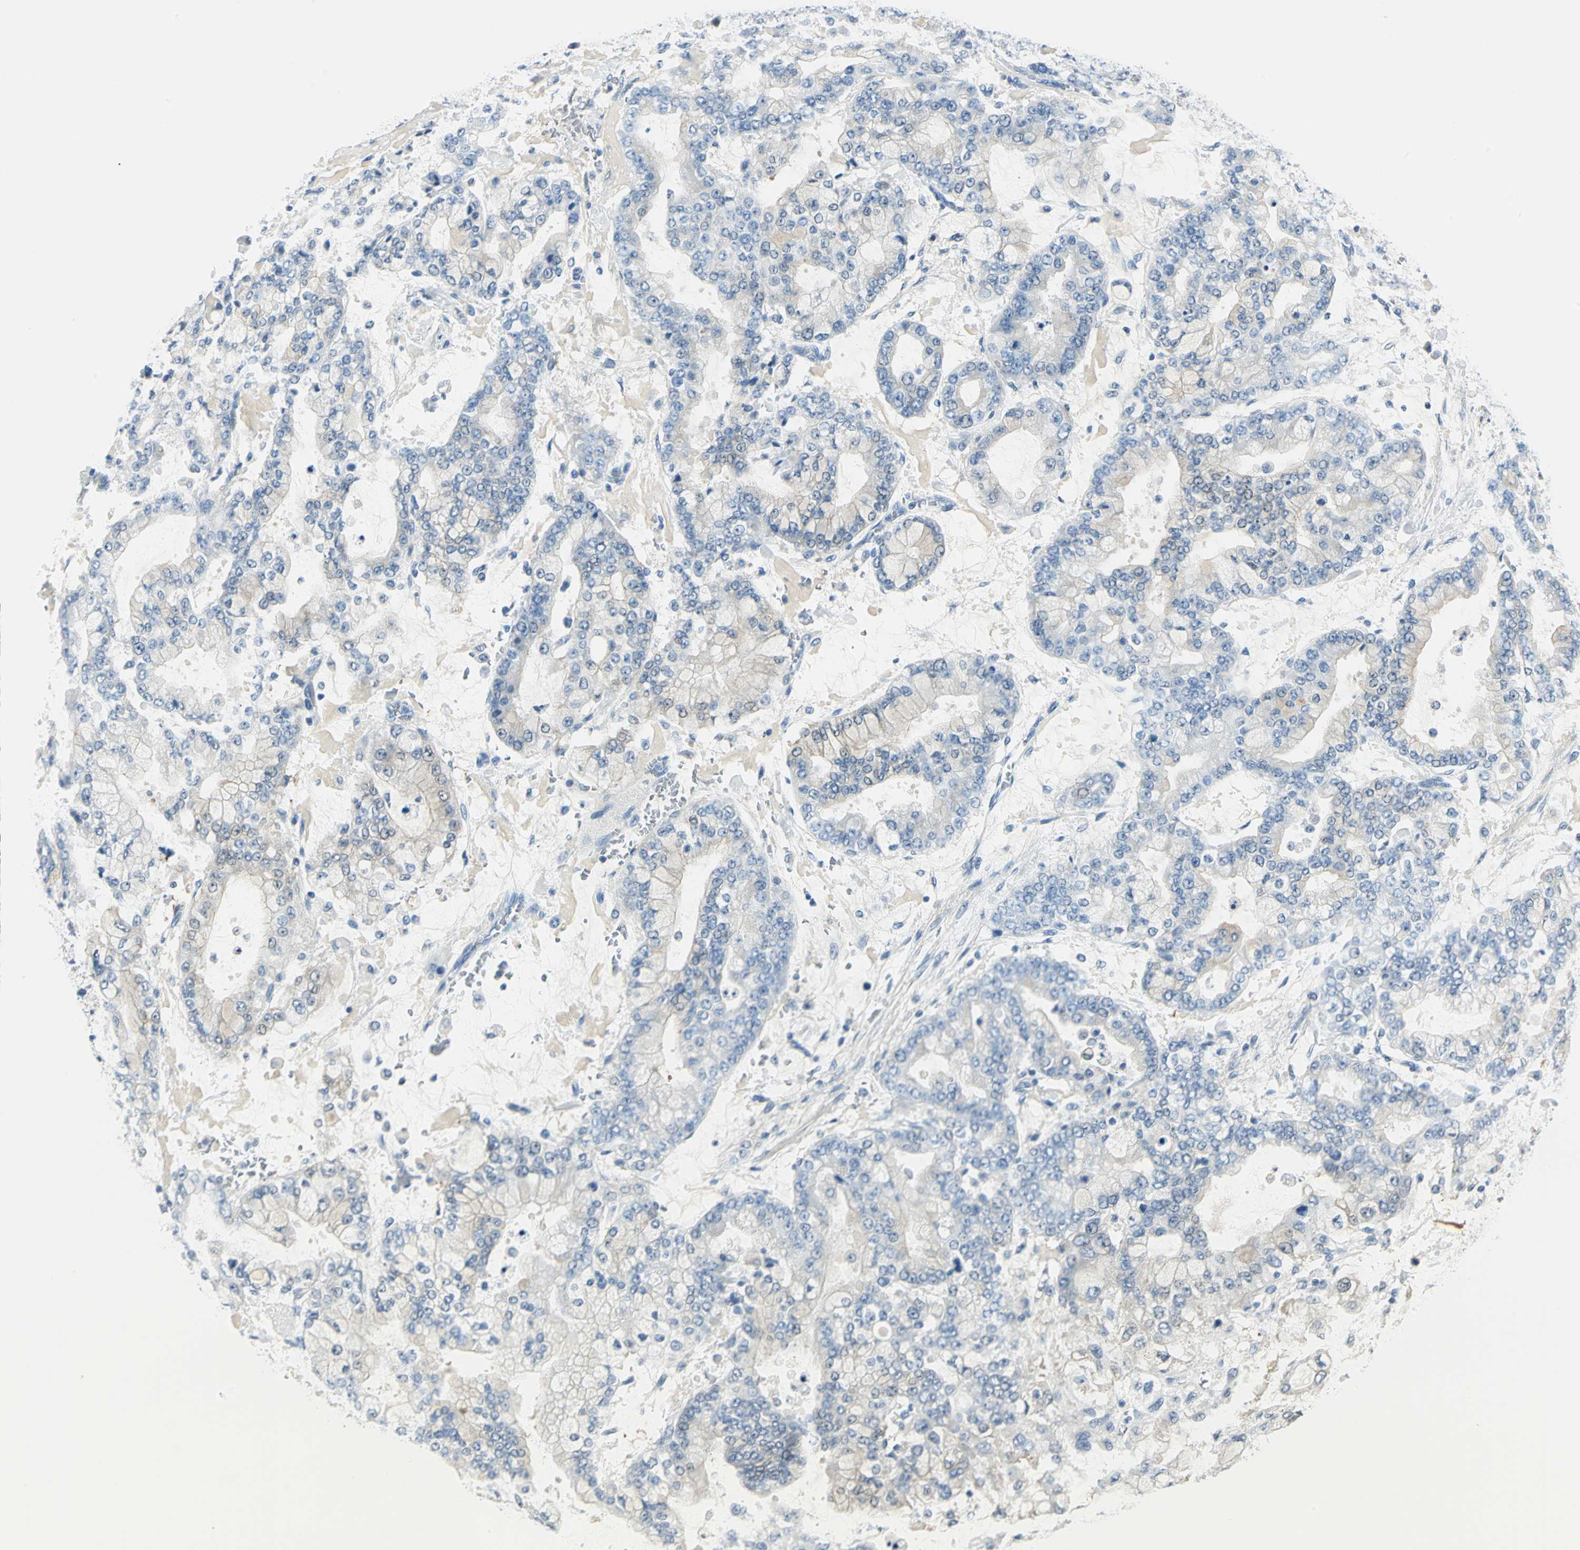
{"staining": {"intensity": "negative", "quantity": "none", "location": "none"}, "tissue": "stomach cancer", "cell_type": "Tumor cells", "image_type": "cancer", "snomed": [{"axis": "morphology", "description": "Adenocarcinoma, NOS"}, {"axis": "topography", "description": "Stomach"}], "caption": "Stomach cancer (adenocarcinoma) stained for a protein using immunohistochemistry (IHC) demonstrates no expression tumor cells.", "gene": "UCHL1", "patient": {"sex": "male", "age": 76}}